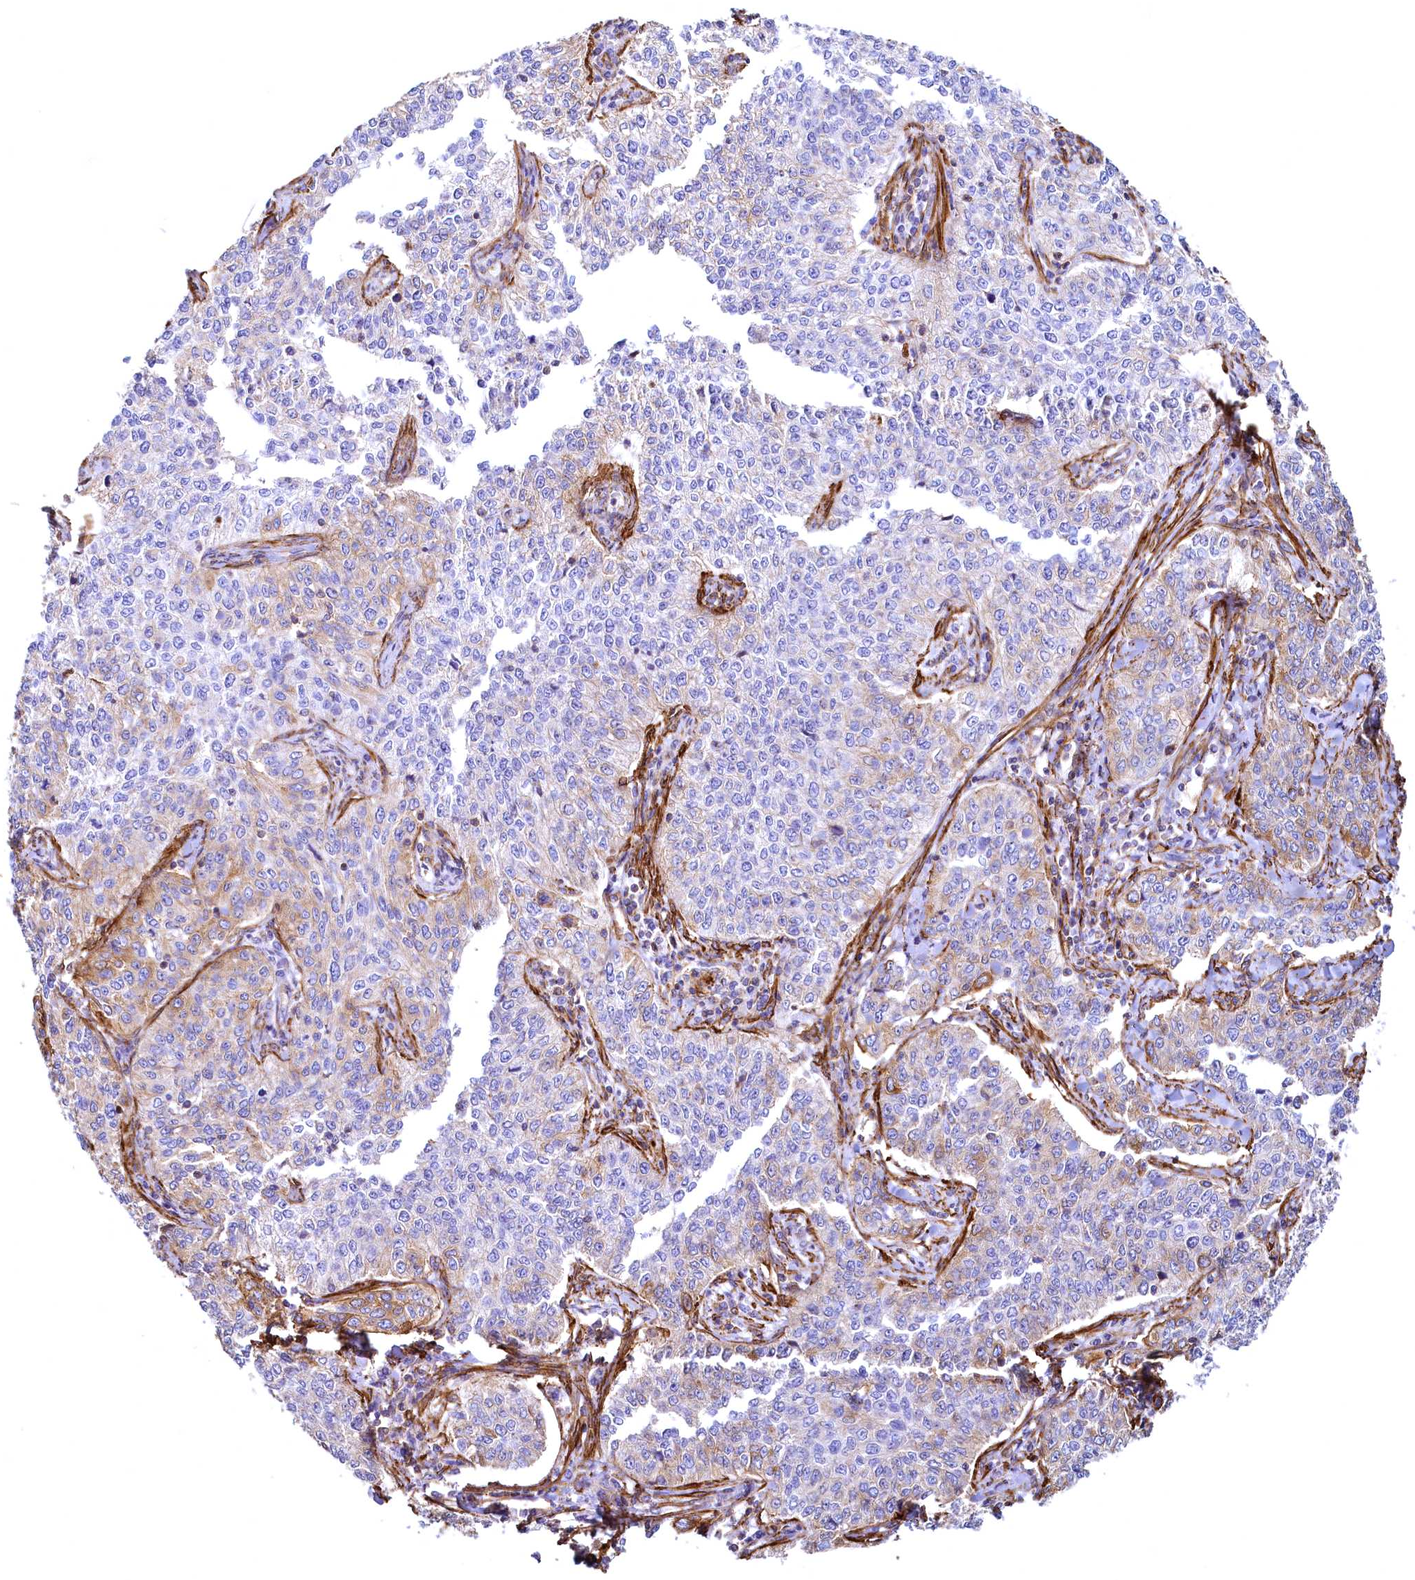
{"staining": {"intensity": "weak", "quantity": "<25%", "location": "cytoplasmic/membranous"}, "tissue": "cervical cancer", "cell_type": "Tumor cells", "image_type": "cancer", "snomed": [{"axis": "morphology", "description": "Squamous cell carcinoma, NOS"}, {"axis": "topography", "description": "Cervix"}], "caption": "Tumor cells are negative for brown protein staining in squamous cell carcinoma (cervical).", "gene": "THBS1", "patient": {"sex": "female", "age": 35}}